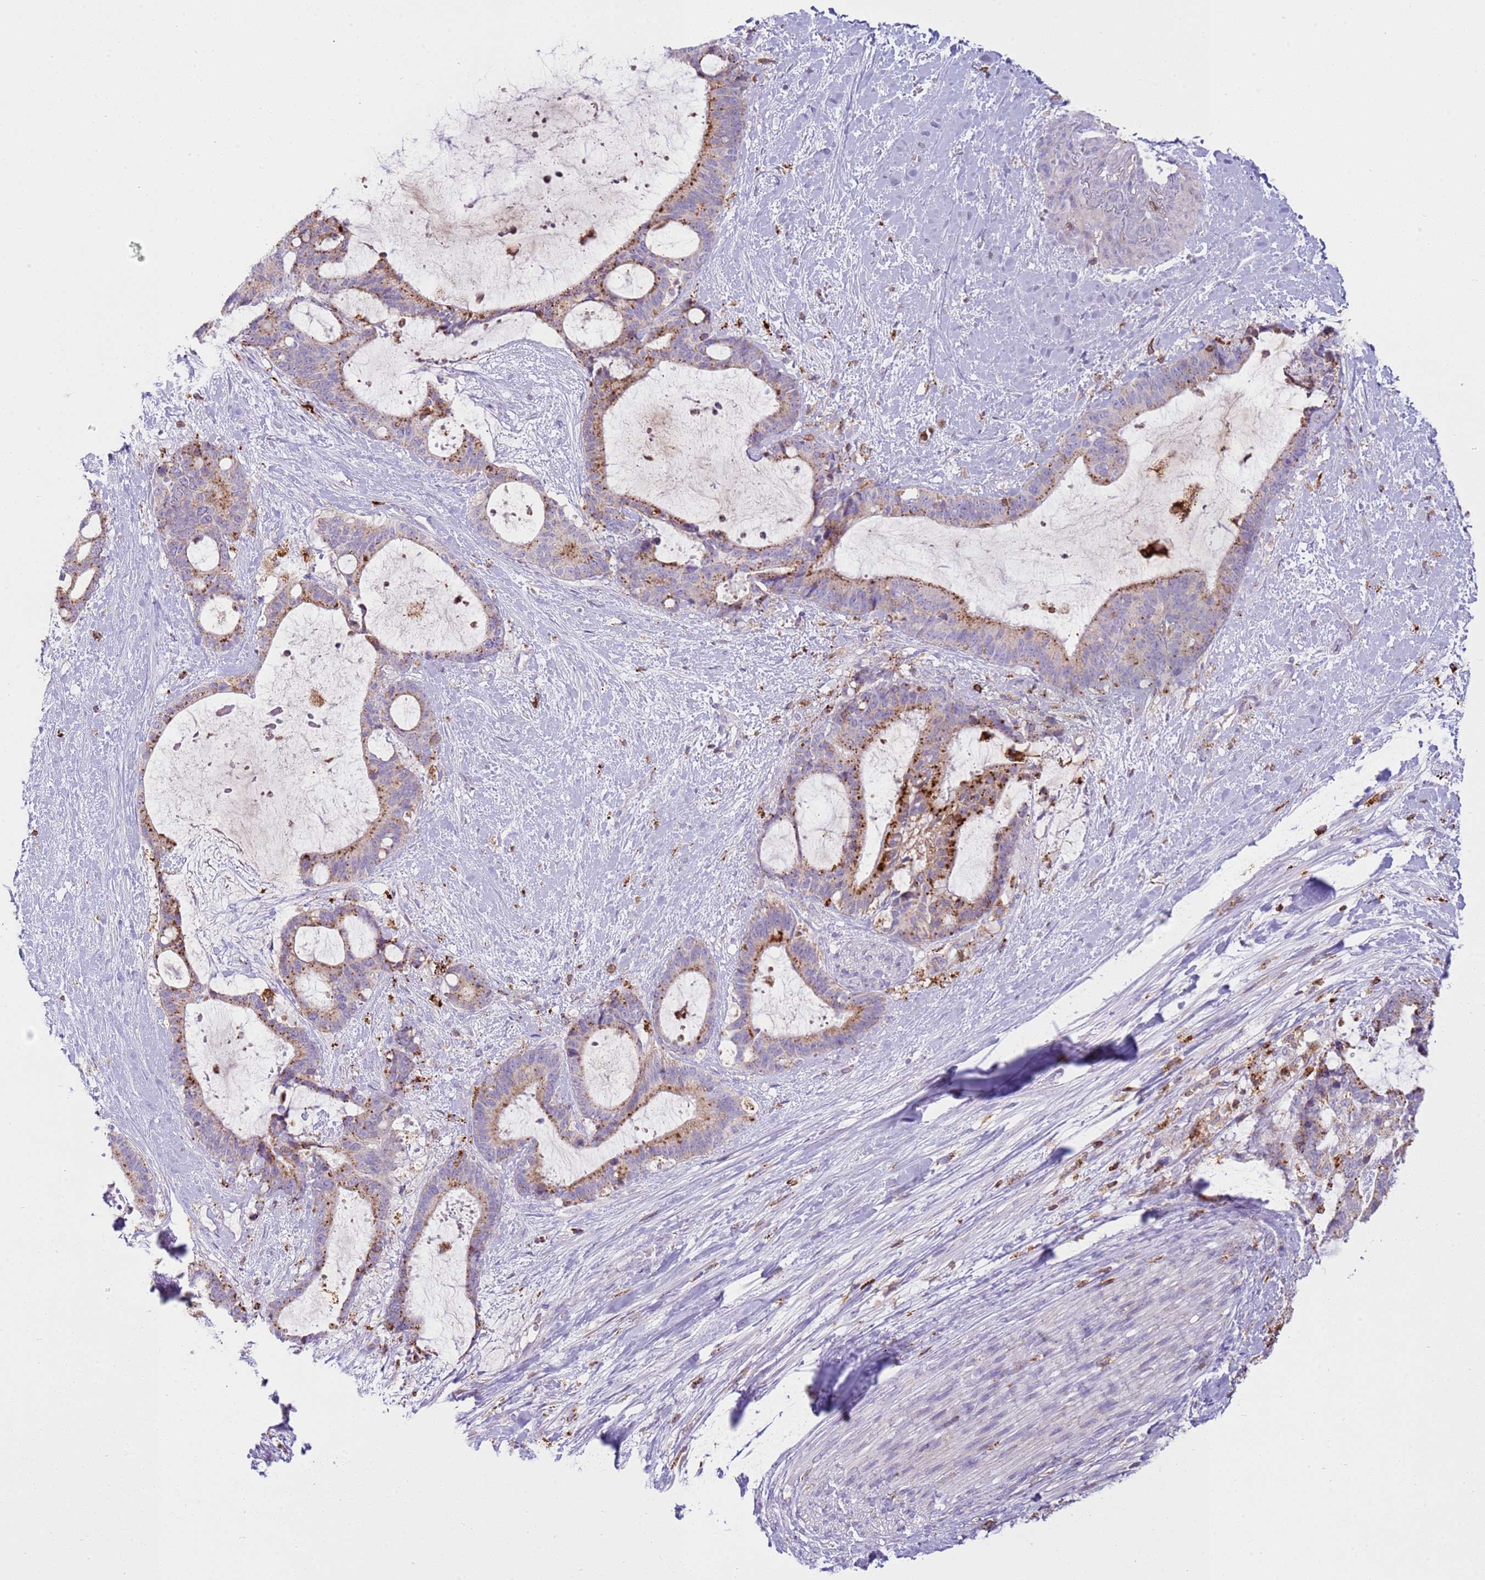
{"staining": {"intensity": "strong", "quantity": "25%-75%", "location": "cytoplasmic/membranous"}, "tissue": "liver cancer", "cell_type": "Tumor cells", "image_type": "cancer", "snomed": [{"axis": "morphology", "description": "Normal tissue, NOS"}, {"axis": "morphology", "description": "Cholangiocarcinoma"}, {"axis": "topography", "description": "Liver"}, {"axis": "topography", "description": "Peripheral nerve tissue"}], "caption": "Brown immunohistochemical staining in human cholangiocarcinoma (liver) displays strong cytoplasmic/membranous expression in about 25%-75% of tumor cells.", "gene": "TTPAL", "patient": {"sex": "female", "age": 73}}